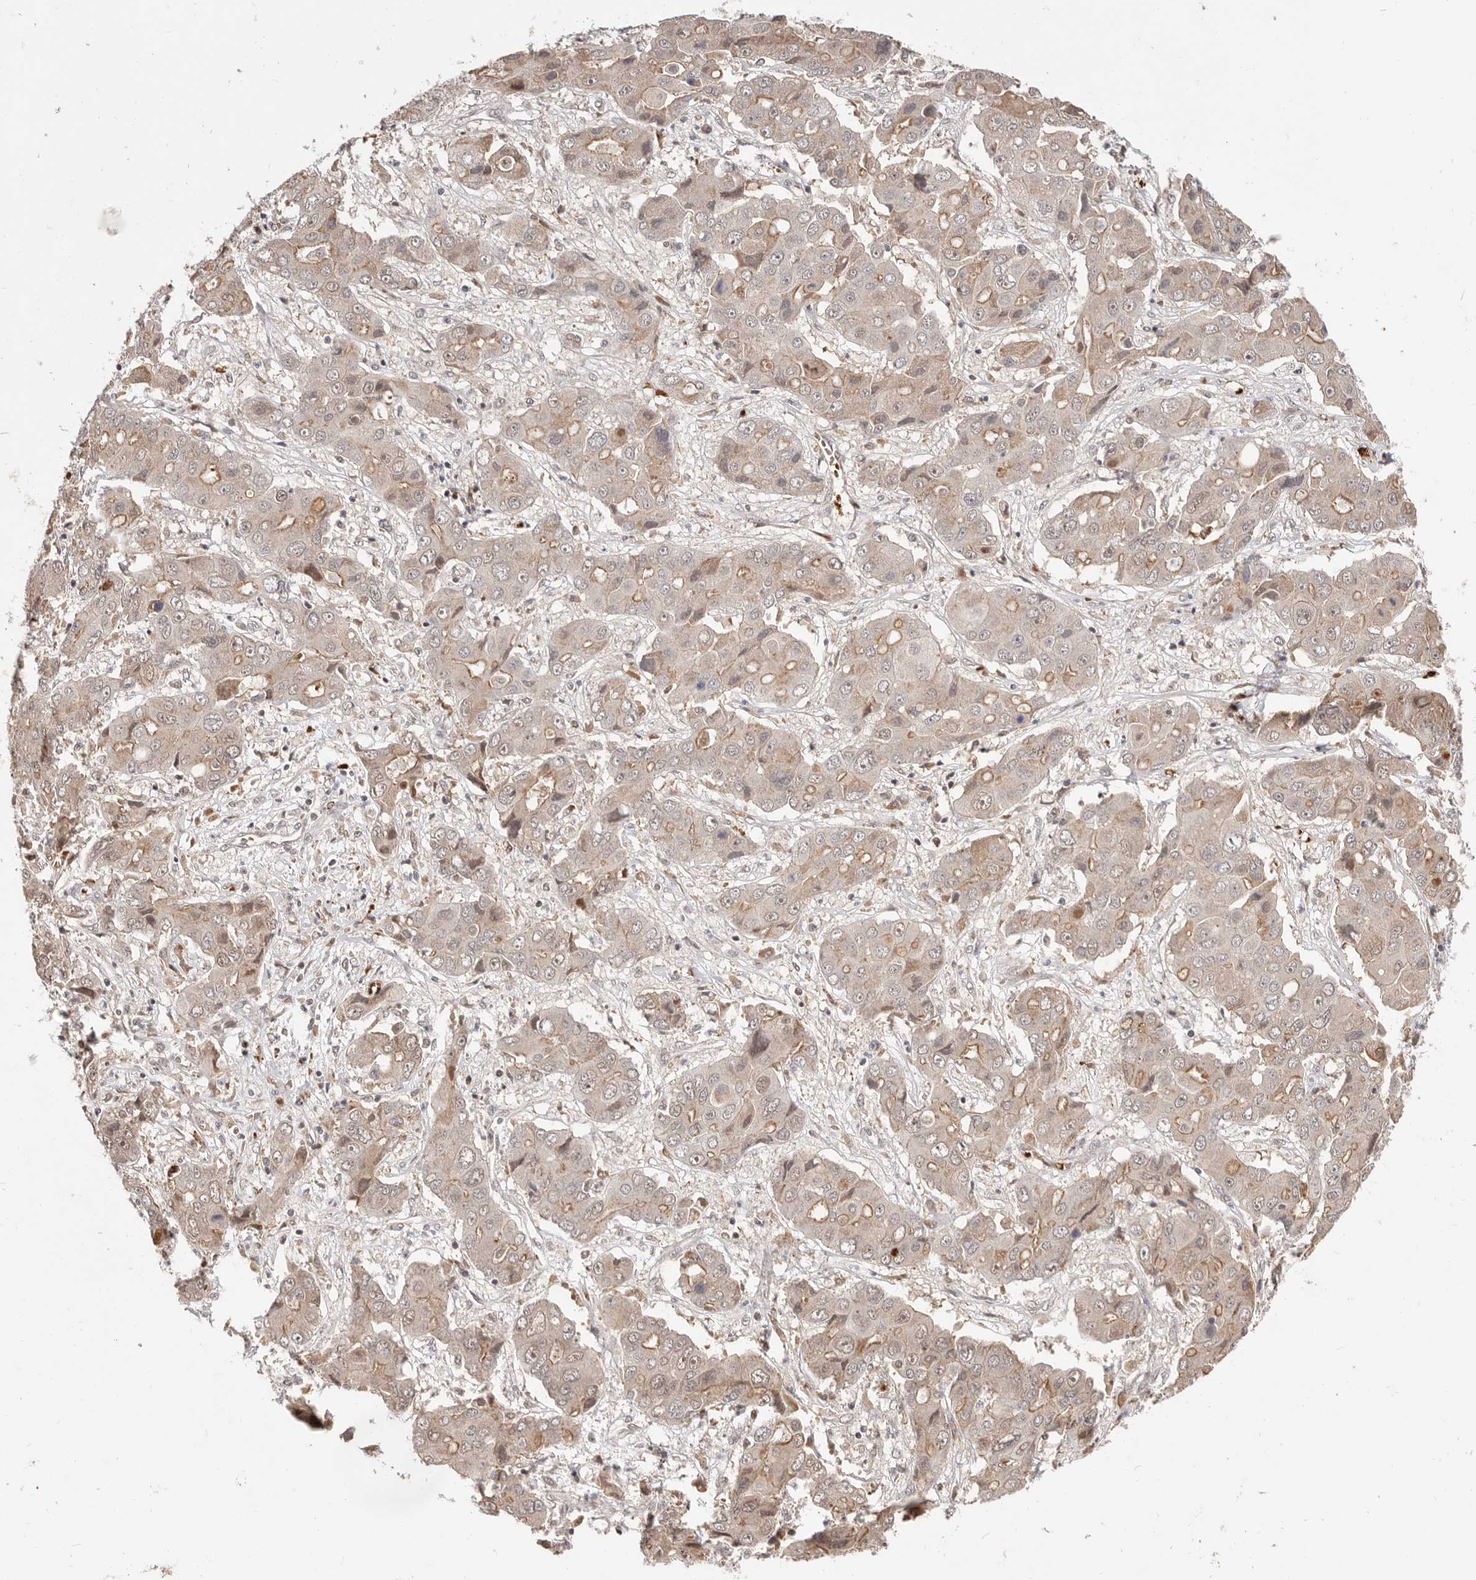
{"staining": {"intensity": "weak", "quantity": "25%-75%", "location": "cytoplasmic/membranous"}, "tissue": "liver cancer", "cell_type": "Tumor cells", "image_type": "cancer", "snomed": [{"axis": "morphology", "description": "Cholangiocarcinoma"}, {"axis": "topography", "description": "Liver"}], "caption": "Immunohistochemical staining of cholangiocarcinoma (liver) shows low levels of weak cytoplasmic/membranous positivity in approximately 25%-75% of tumor cells. The protein of interest is shown in brown color, while the nuclei are stained blue.", "gene": "NCOA3", "patient": {"sex": "male", "age": 67}}